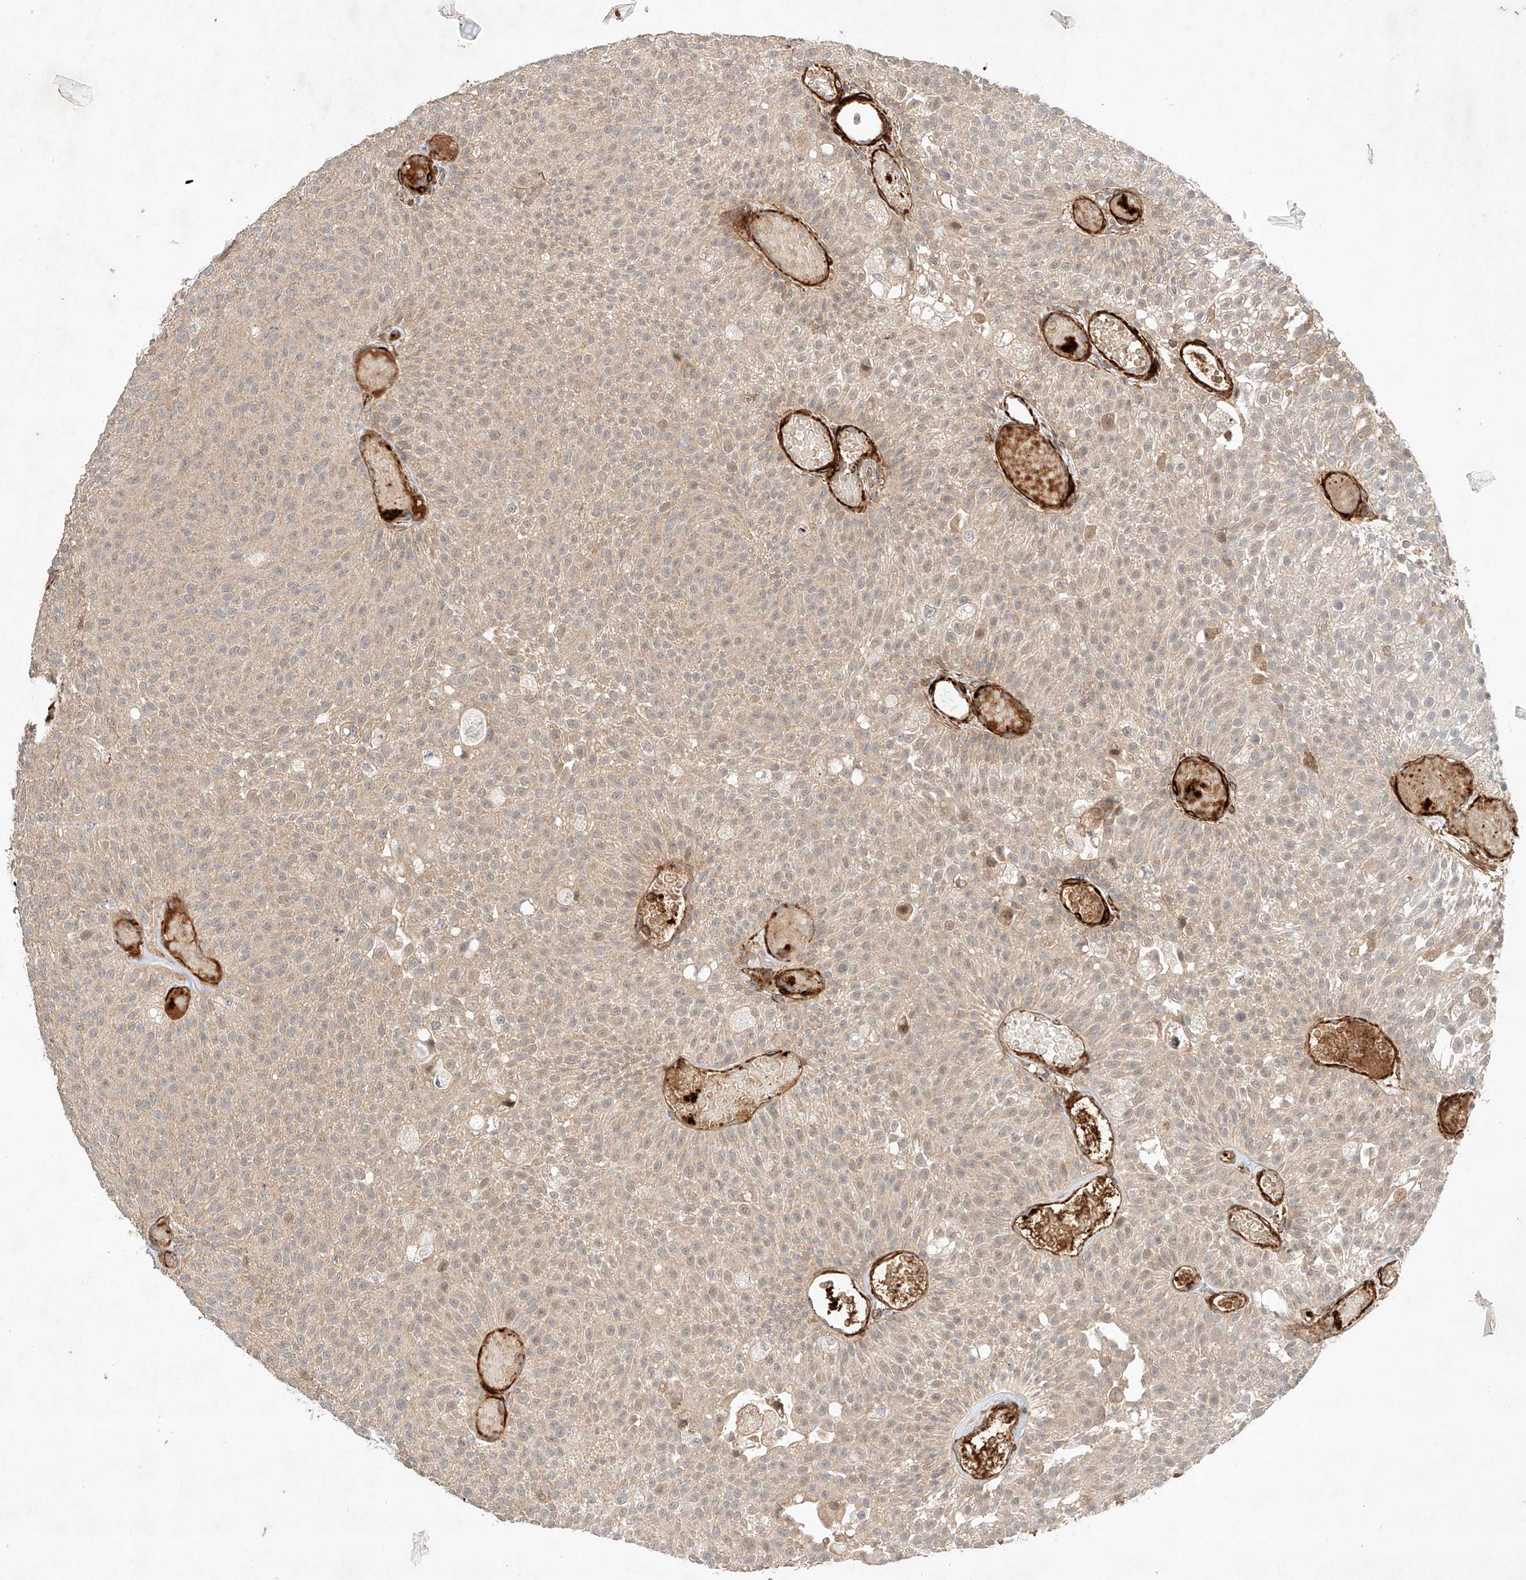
{"staining": {"intensity": "weak", "quantity": "<25%", "location": "nuclear"}, "tissue": "urothelial cancer", "cell_type": "Tumor cells", "image_type": "cancer", "snomed": [{"axis": "morphology", "description": "Urothelial carcinoma, Low grade"}, {"axis": "topography", "description": "Urinary bladder"}], "caption": "A high-resolution micrograph shows immunohistochemistry (IHC) staining of urothelial cancer, which displays no significant staining in tumor cells.", "gene": "ARHGAP33", "patient": {"sex": "male", "age": 78}}